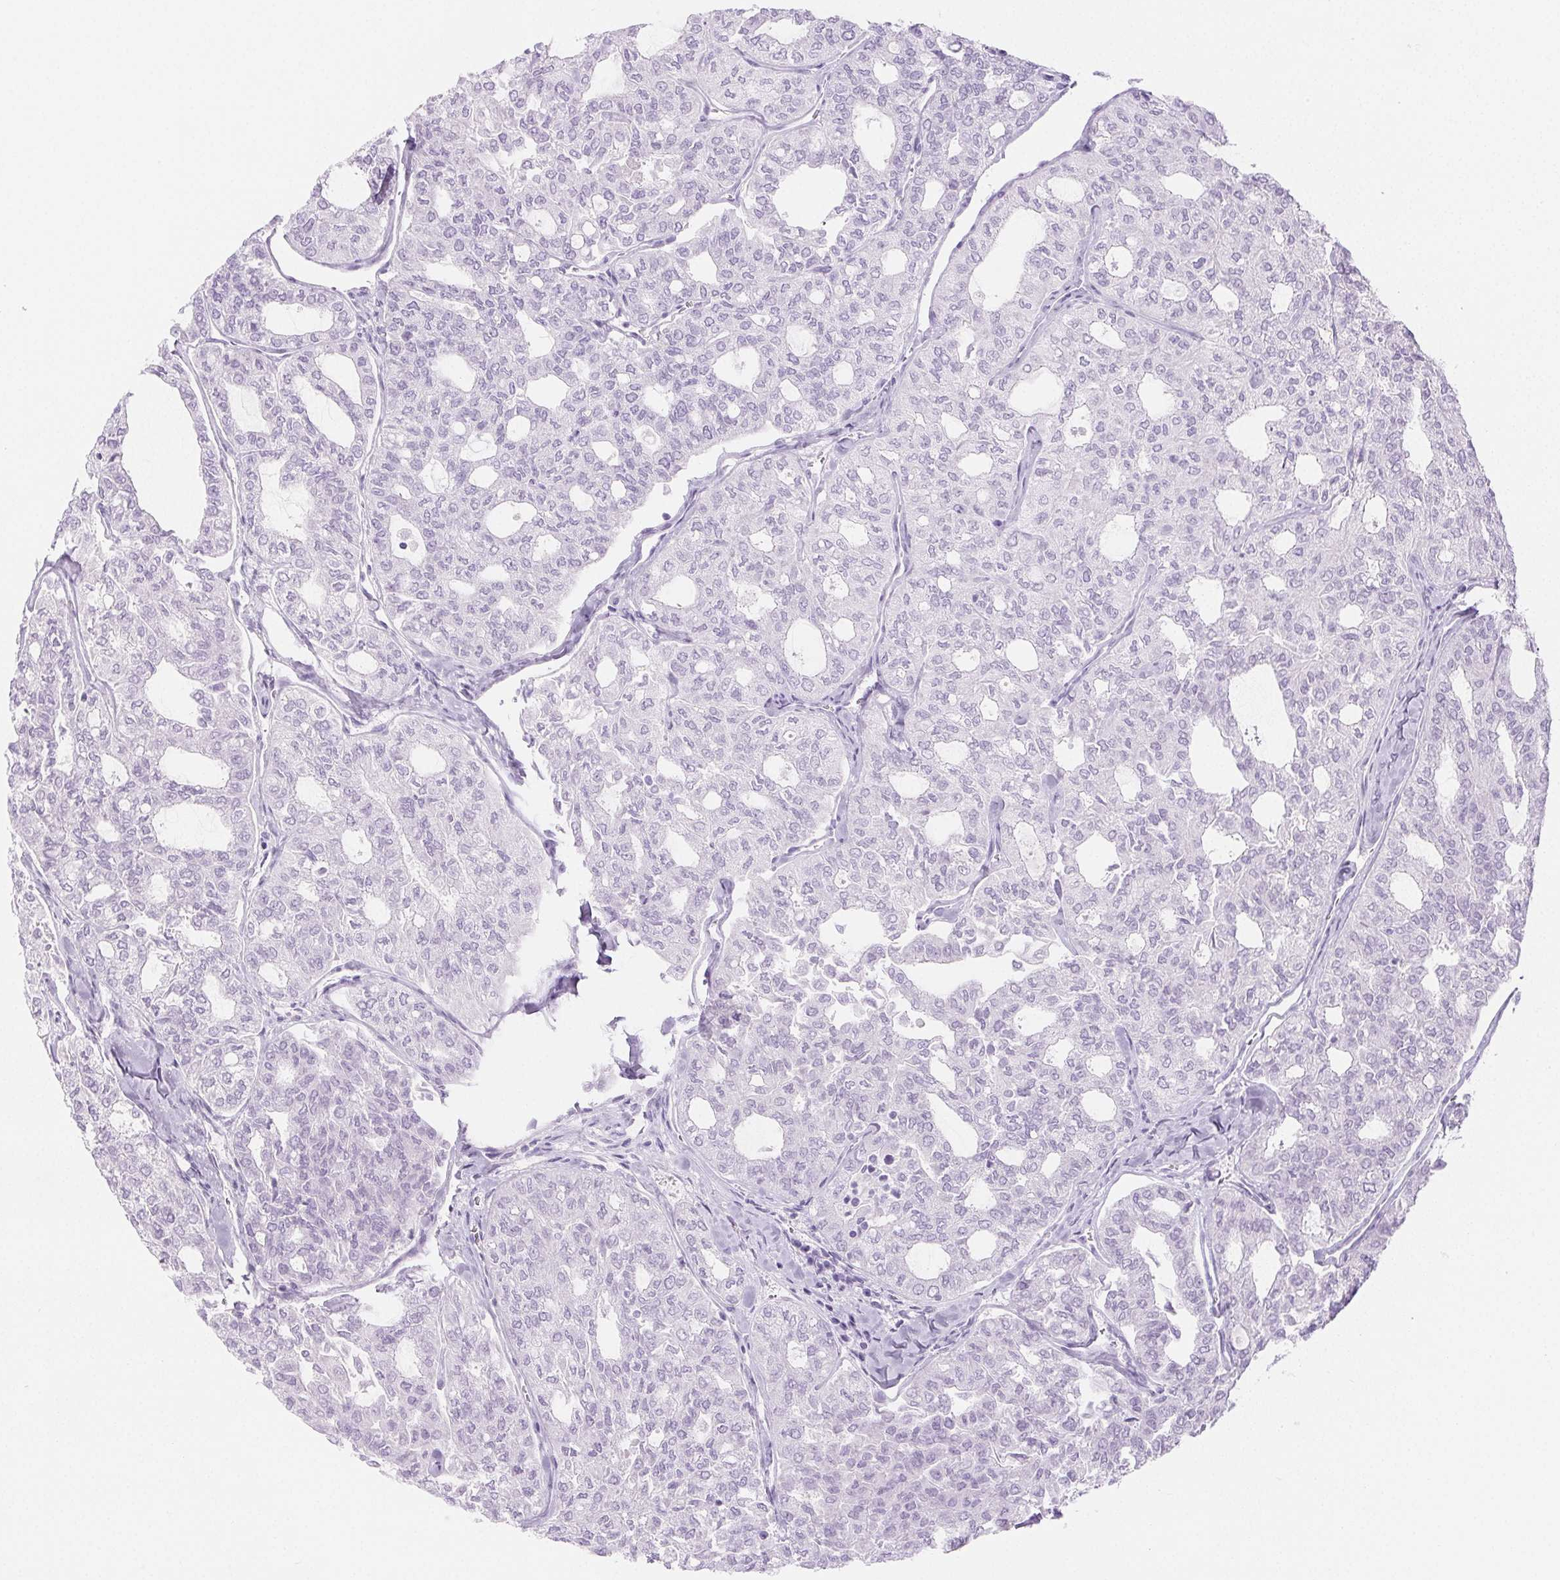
{"staining": {"intensity": "negative", "quantity": "none", "location": "none"}, "tissue": "thyroid cancer", "cell_type": "Tumor cells", "image_type": "cancer", "snomed": [{"axis": "morphology", "description": "Follicular adenoma carcinoma, NOS"}, {"axis": "topography", "description": "Thyroid gland"}], "caption": "The immunohistochemistry photomicrograph has no significant expression in tumor cells of thyroid cancer (follicular adenoma carcinoma) tissue. (DAB immunohistochemistry (IHC), high magnification).", "gene": "SPRR3", "patient": {"sex": "male", "age": 75}}